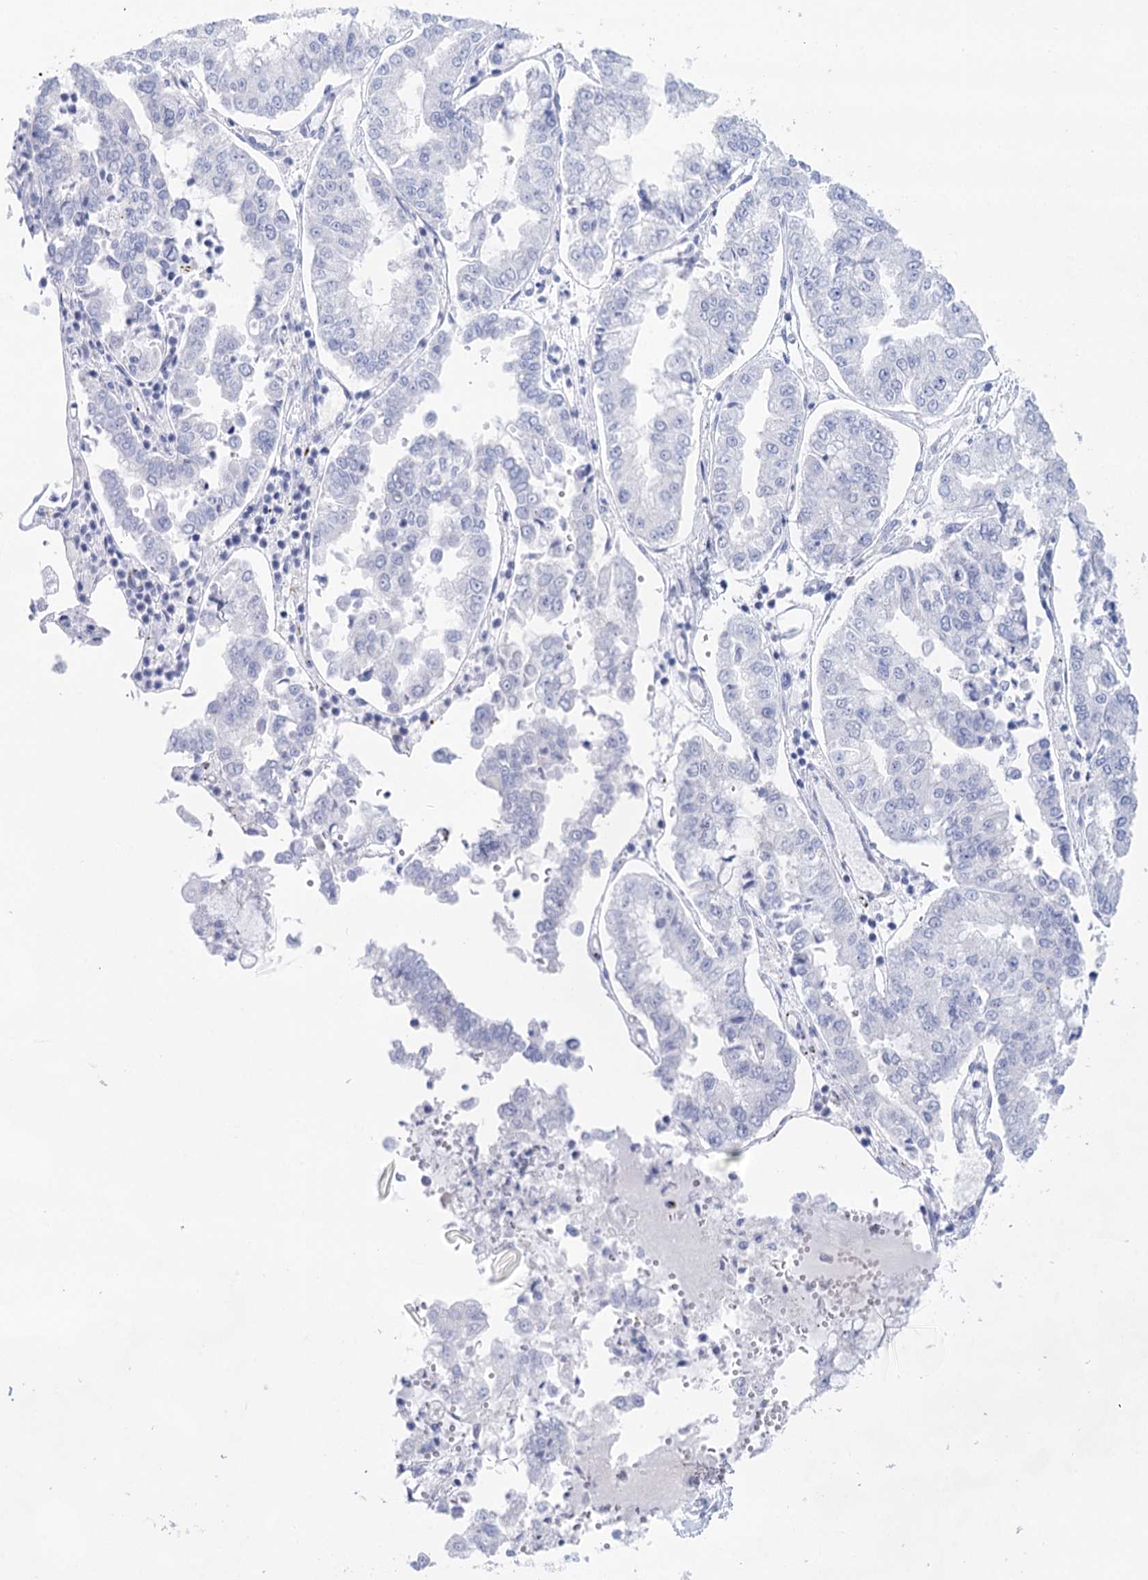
{"staining": {"intensity": "negative", "quantity": "none", "location": "none"}, "tissue": "stomach cancer", "cell_type": "Tumor cells", "image_type": "cancer", "snomed": [{"axis": "morphology", "description": "Adenocarcinoma, NOS"}, {"axis": "topography", "description": "Stomach"}], "caption": "Immunohistochemistry photomicrograph of neoplastic tissue: human stomach cancer stained with DAB (3,3'-diaminobenzidine) displays no significant protein expression in tumor cells. (Immunohistochemistry (ihc), brightfield microscopy, high magnification).", "gene": "LALBA", "patient": {"sex": "male", "age": 76}}